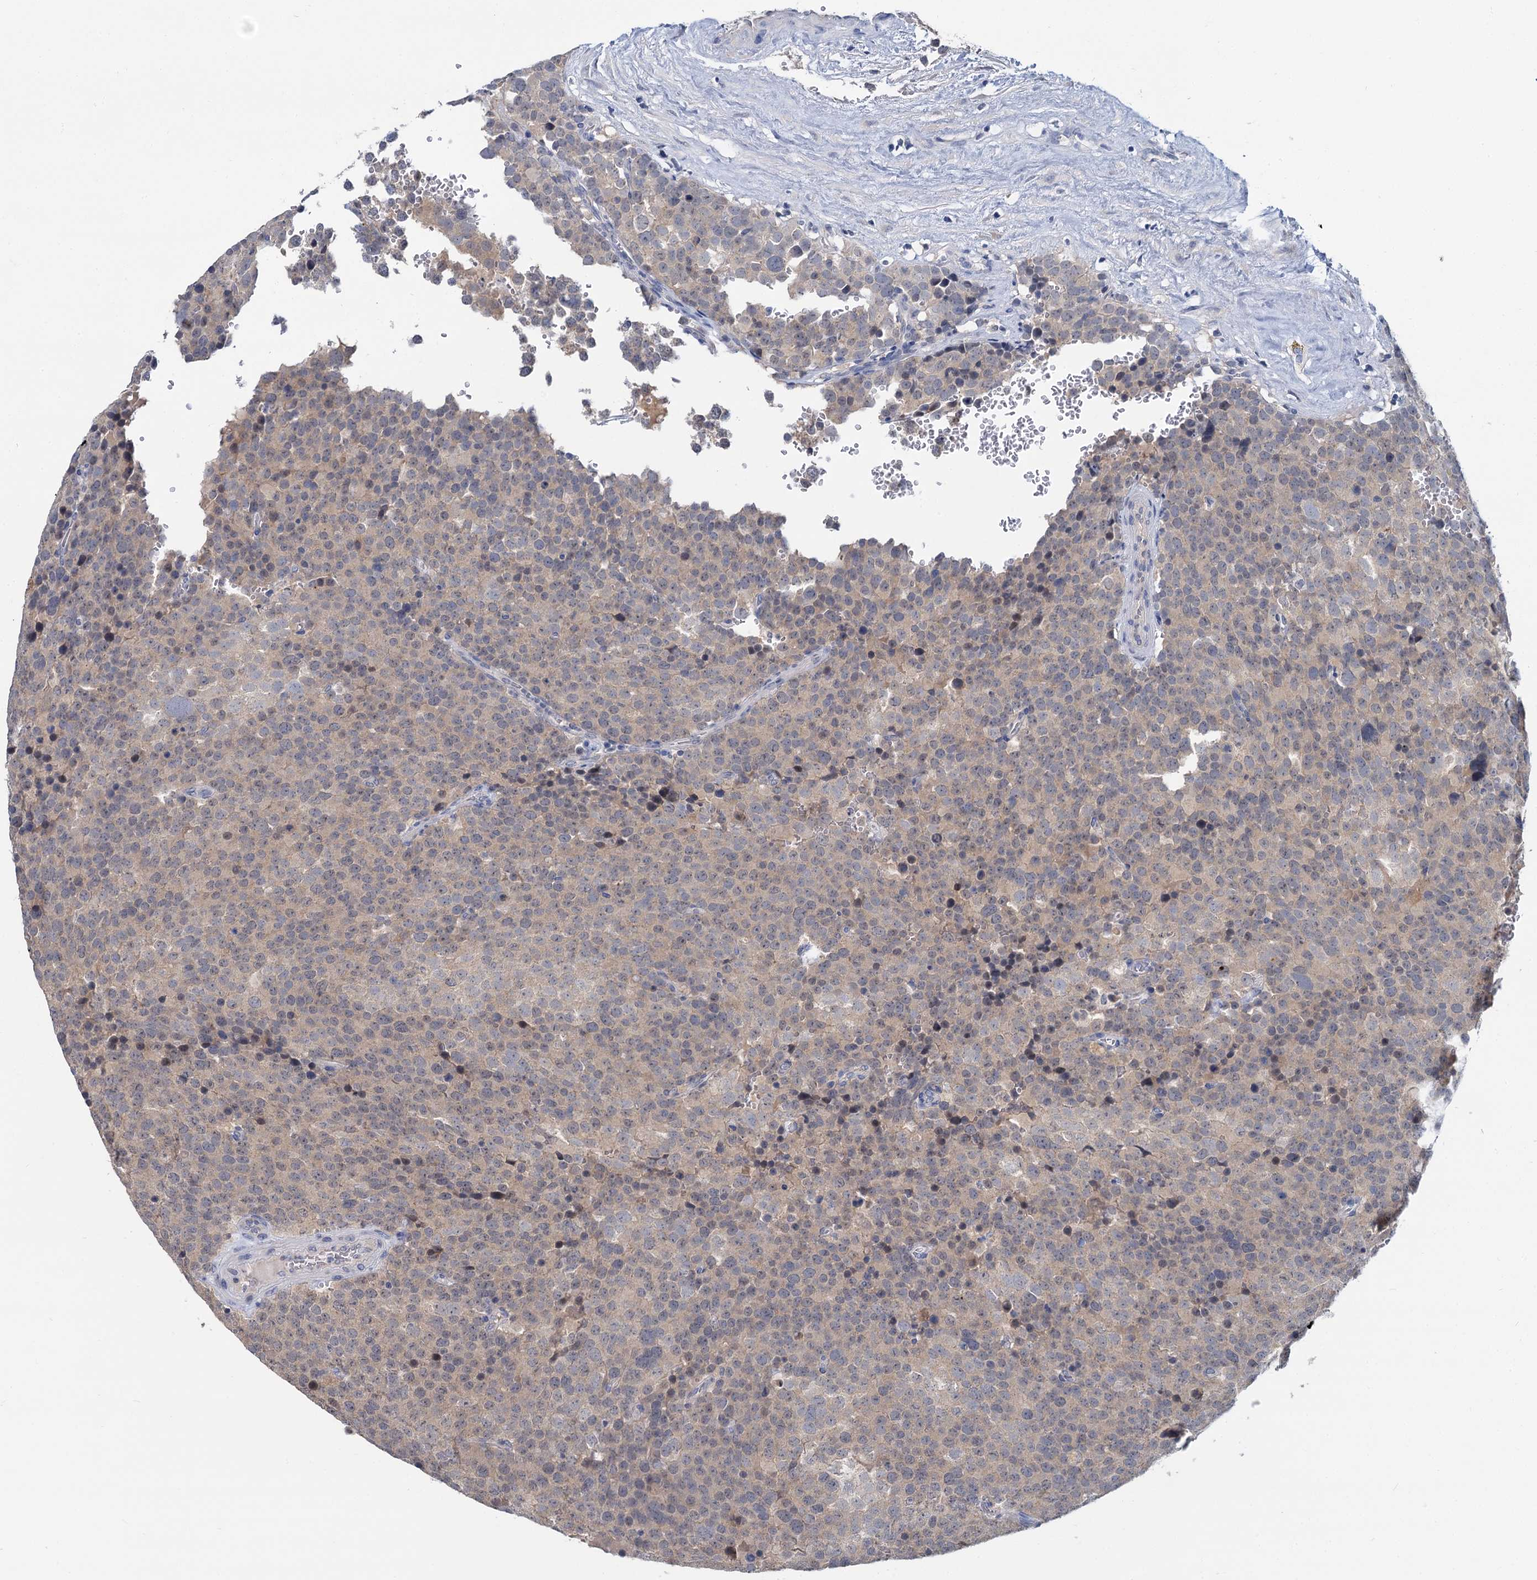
{"staining": {"intensity": "weak", "quantity": "<25%", "location": "cytoplasmic/membranous"}, "tissue": "testis cancer", "cell_type": "Tumor cells", "image_type": "cancer", "snomed": [{"axis": "morphology", "description": "Seminoma, NOS"}, {"axis": "topography", "description": "Testis"}], "caption": "High power microscopy micrograph of an IHC image of testis seminoma, revealing no significant positivity in tumor cells.", "gene": "ANKRD42", "patient": {"sex": "male", "age": 71}}